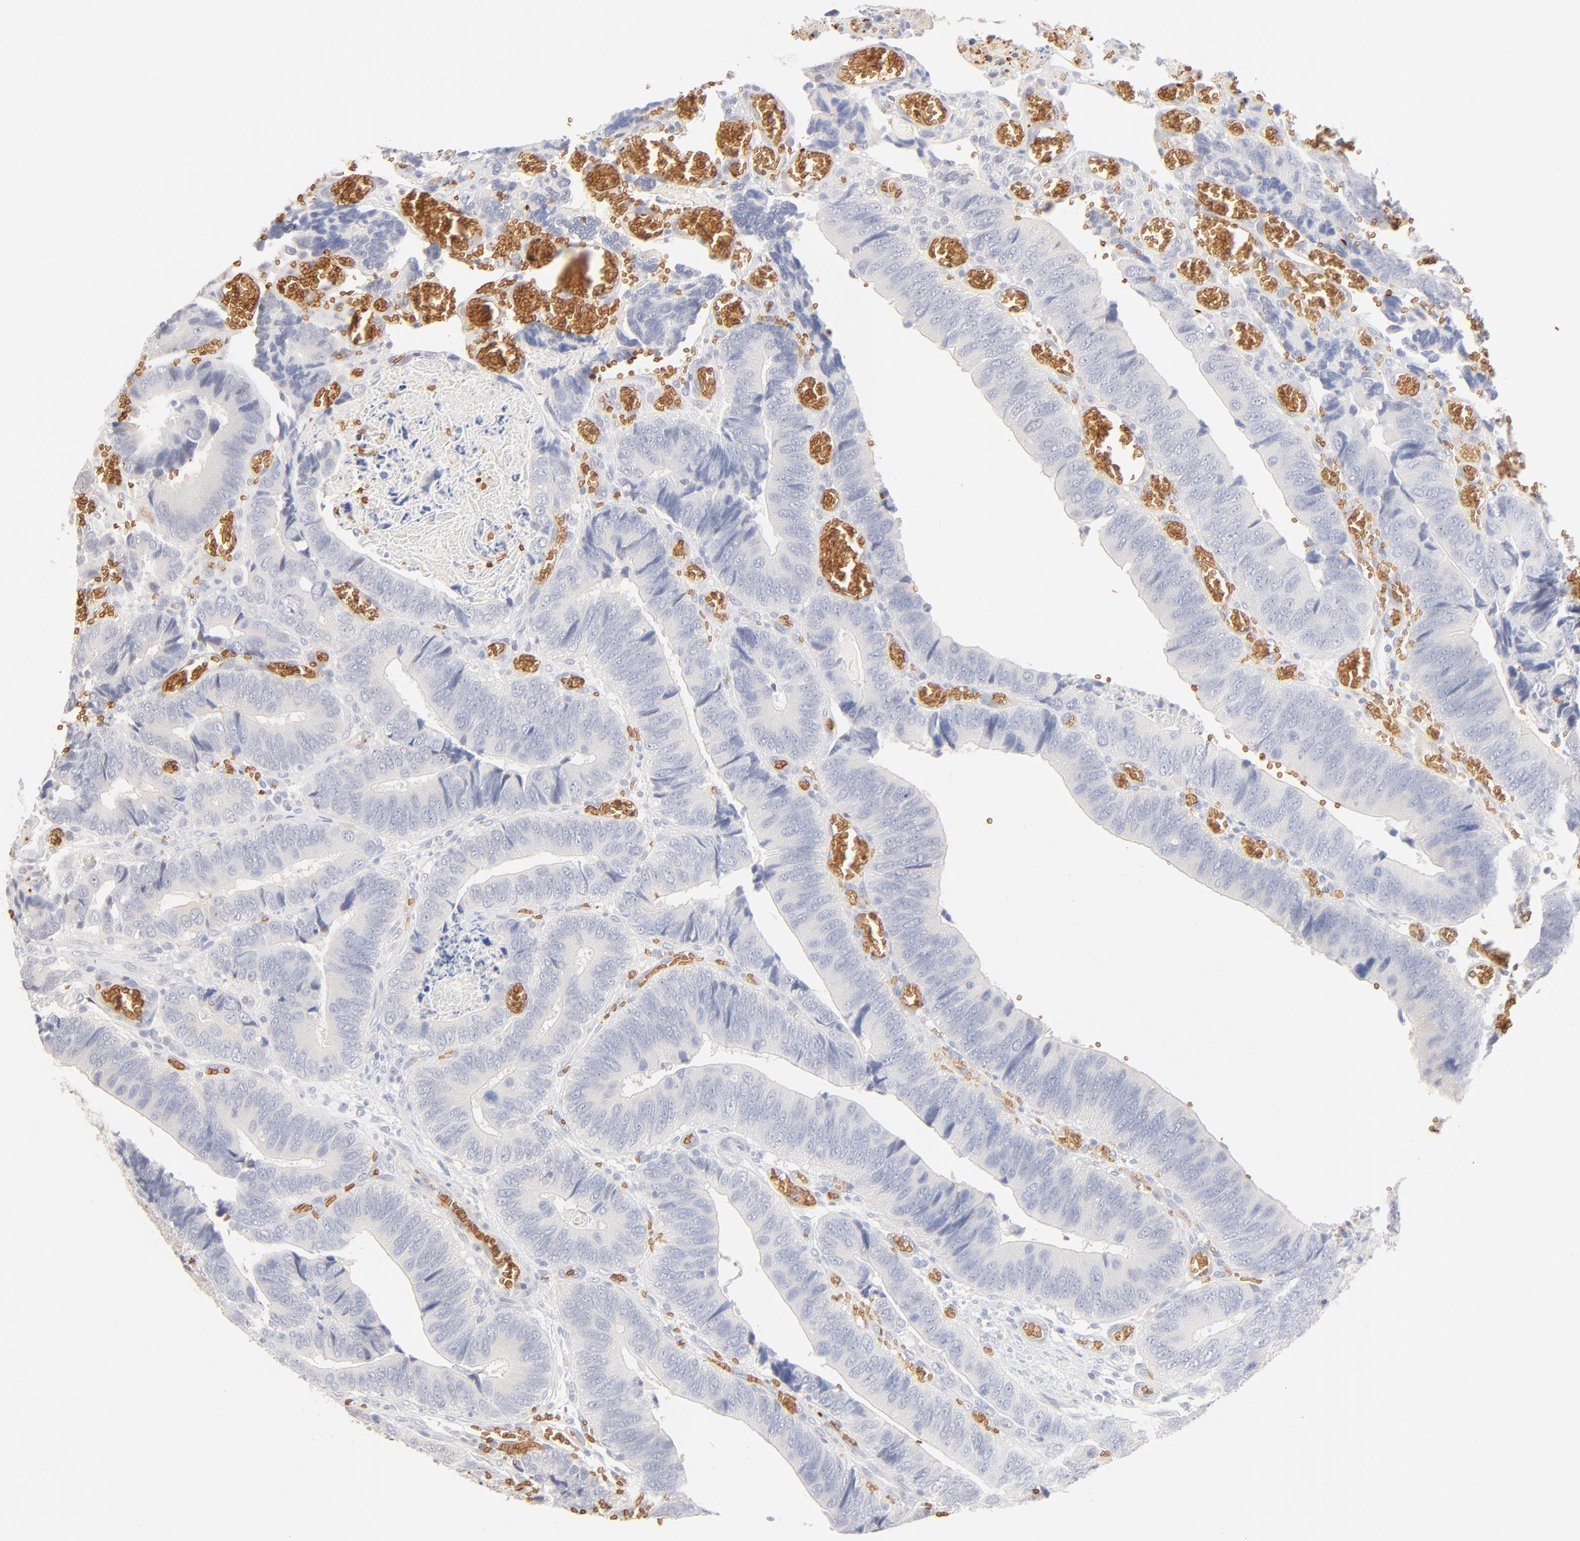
{"staining": {"intensity": "negative", "quantity": "none", "location": "none"}, "tissue": "colorectal cancer", "cell_type": "Tumor cells", "image_type": "cancer", "snomed": [{"axis": "morphology", "description": "Adenocarcinoma, NOS"}, {"axis": "topography", "description": "Colon"}], "caption": "Histopathology image shows no significant protein expression in tumor cells of adenocarcinoma (colorectal).", "gene": "SPTB", "patient": {"sex": "male", "age": 72}}